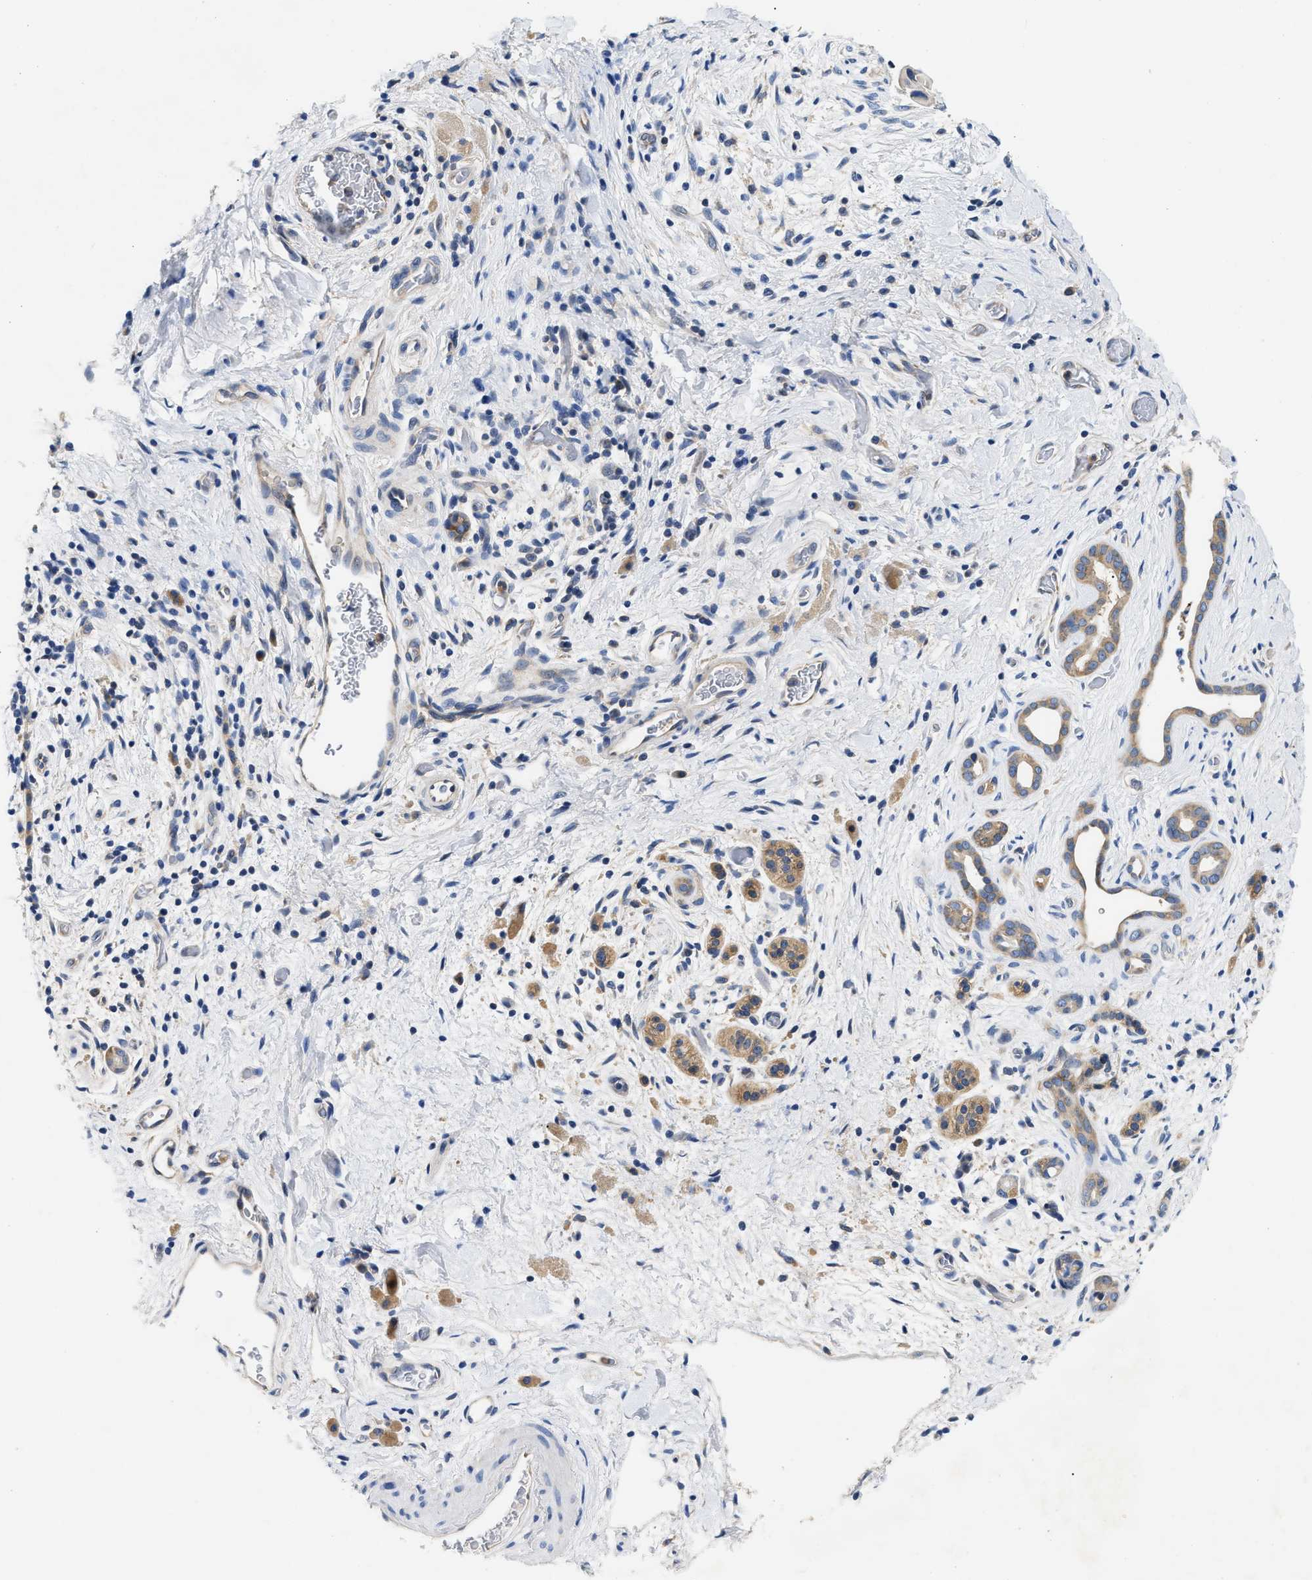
{"staining": {"intensity": "weak", "quantity": ">75%", "location": "cytoplasmic/membranous"}, "tissue": "pancreatic cancer", "cell_type": "Tumor cells", "image_type": "cancer", "snomed": [{"axis": "morphology", "description": "Adenocarcinoma, NOS"}, {"axis": "topography", "description": "Pancreas"}], "caption": "High-magnification brightfield microscopy of pancreatic adenocarcinoma stained with DAB (3,3'-diaminobenzidine) (brown) and counterstained with hematoxylin (blue). tumor cells exhibit weak cytoplasmic/membranous staining is seen in approximately>75% of cells. The staining is performed using DAB (3,3'-diaminobenzidine) brown chromogen to label protein expression. The nuclei are counter-stained blue using hematoxylin.", "gene": "FAM185A", "patient": {"sex": "male", "age": 55}}